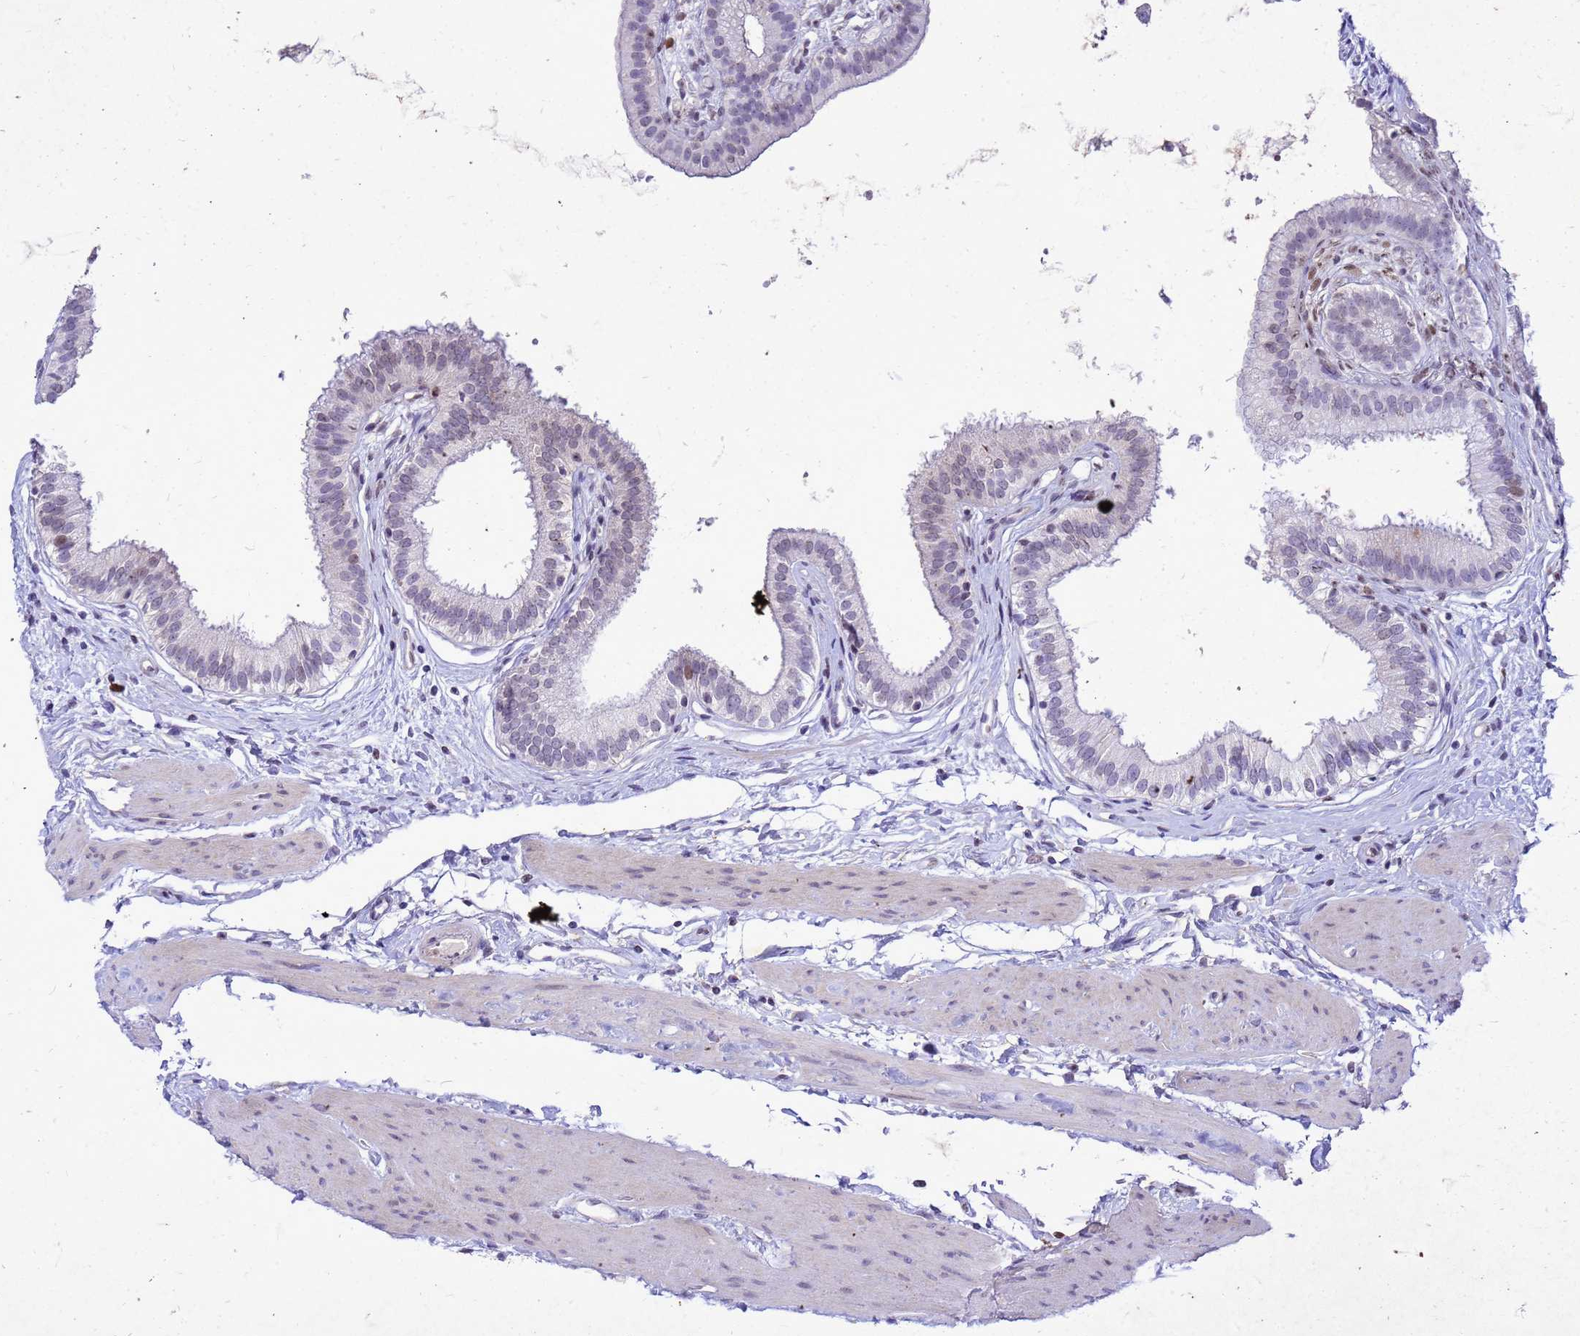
{"staining": {"intensity": "moderate", "quantity": "25%-75%", "location": "cytoplasmic/membranous,nuclear"}, "tissue": "gallbladder", "cell_type": "Glandular cells", "image_type": "normal", "snomed": [{"axis": "morphology", "description": "Normal tissue, NOS"}, {"axis": "topography", "description": "Gallbladder"}], "caption": "This micrograph exhibits immunohistochemistry (IHC) staining of benign human gallbladder, with medium moderate cytoplasmic/membranous,nuclear staining in about 25%-75% of glandular cells.", "gene": "COPS9", "patient": {"sex": "female", "age": 54}}